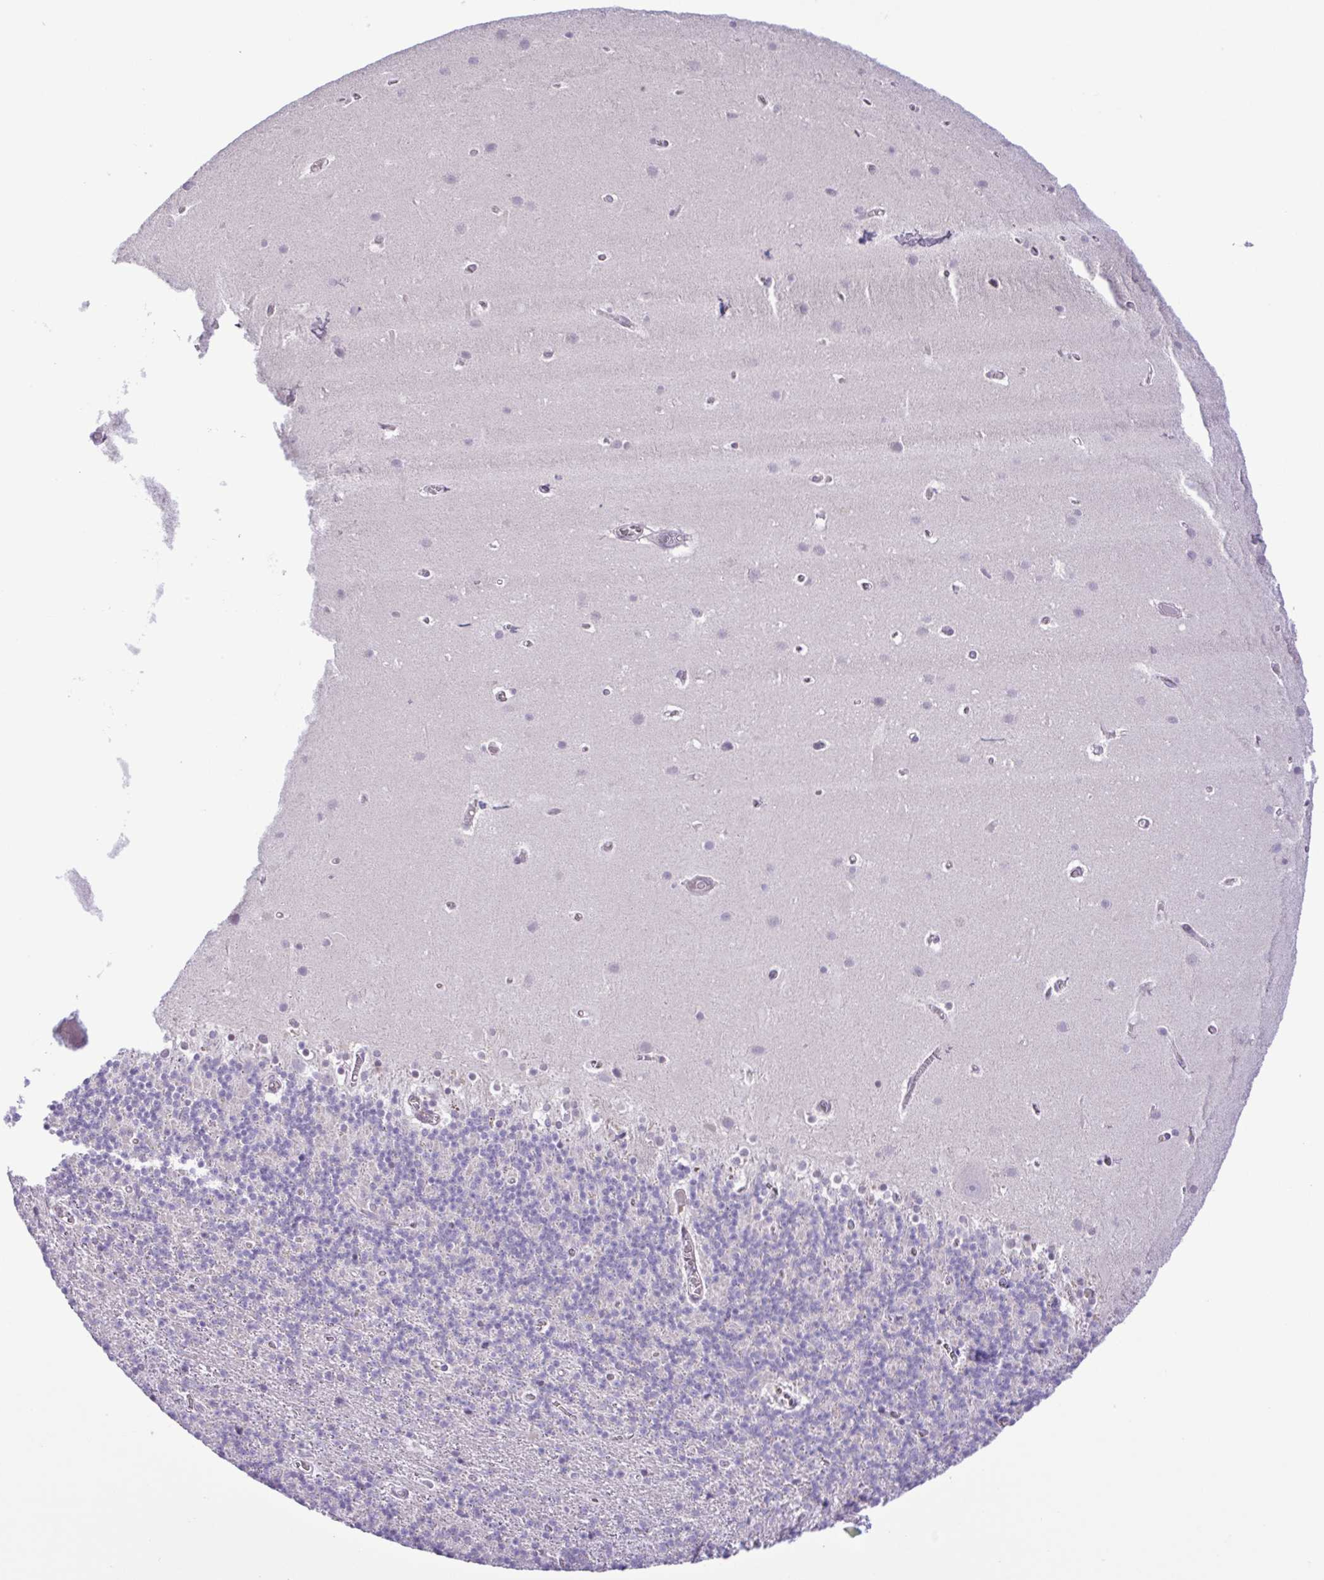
{"staining": {"intensity": "negative", "quantity": "none", "location": "none"}, "tissue": "cerebellum", "cell_type": "Cells in granular layer", "image_type": "normal", "snomed": [{"axis": "morphology", "description": "Normal tissue, NOS"}, {"axis": "topography", "description": "Cerebellum"}], "caption": "Human cerebellum stained for a protein using IHC displays no expression in cells in granular layer.", "gene": "IL1RN", "patient": {"sex": "male", "age": 70}}